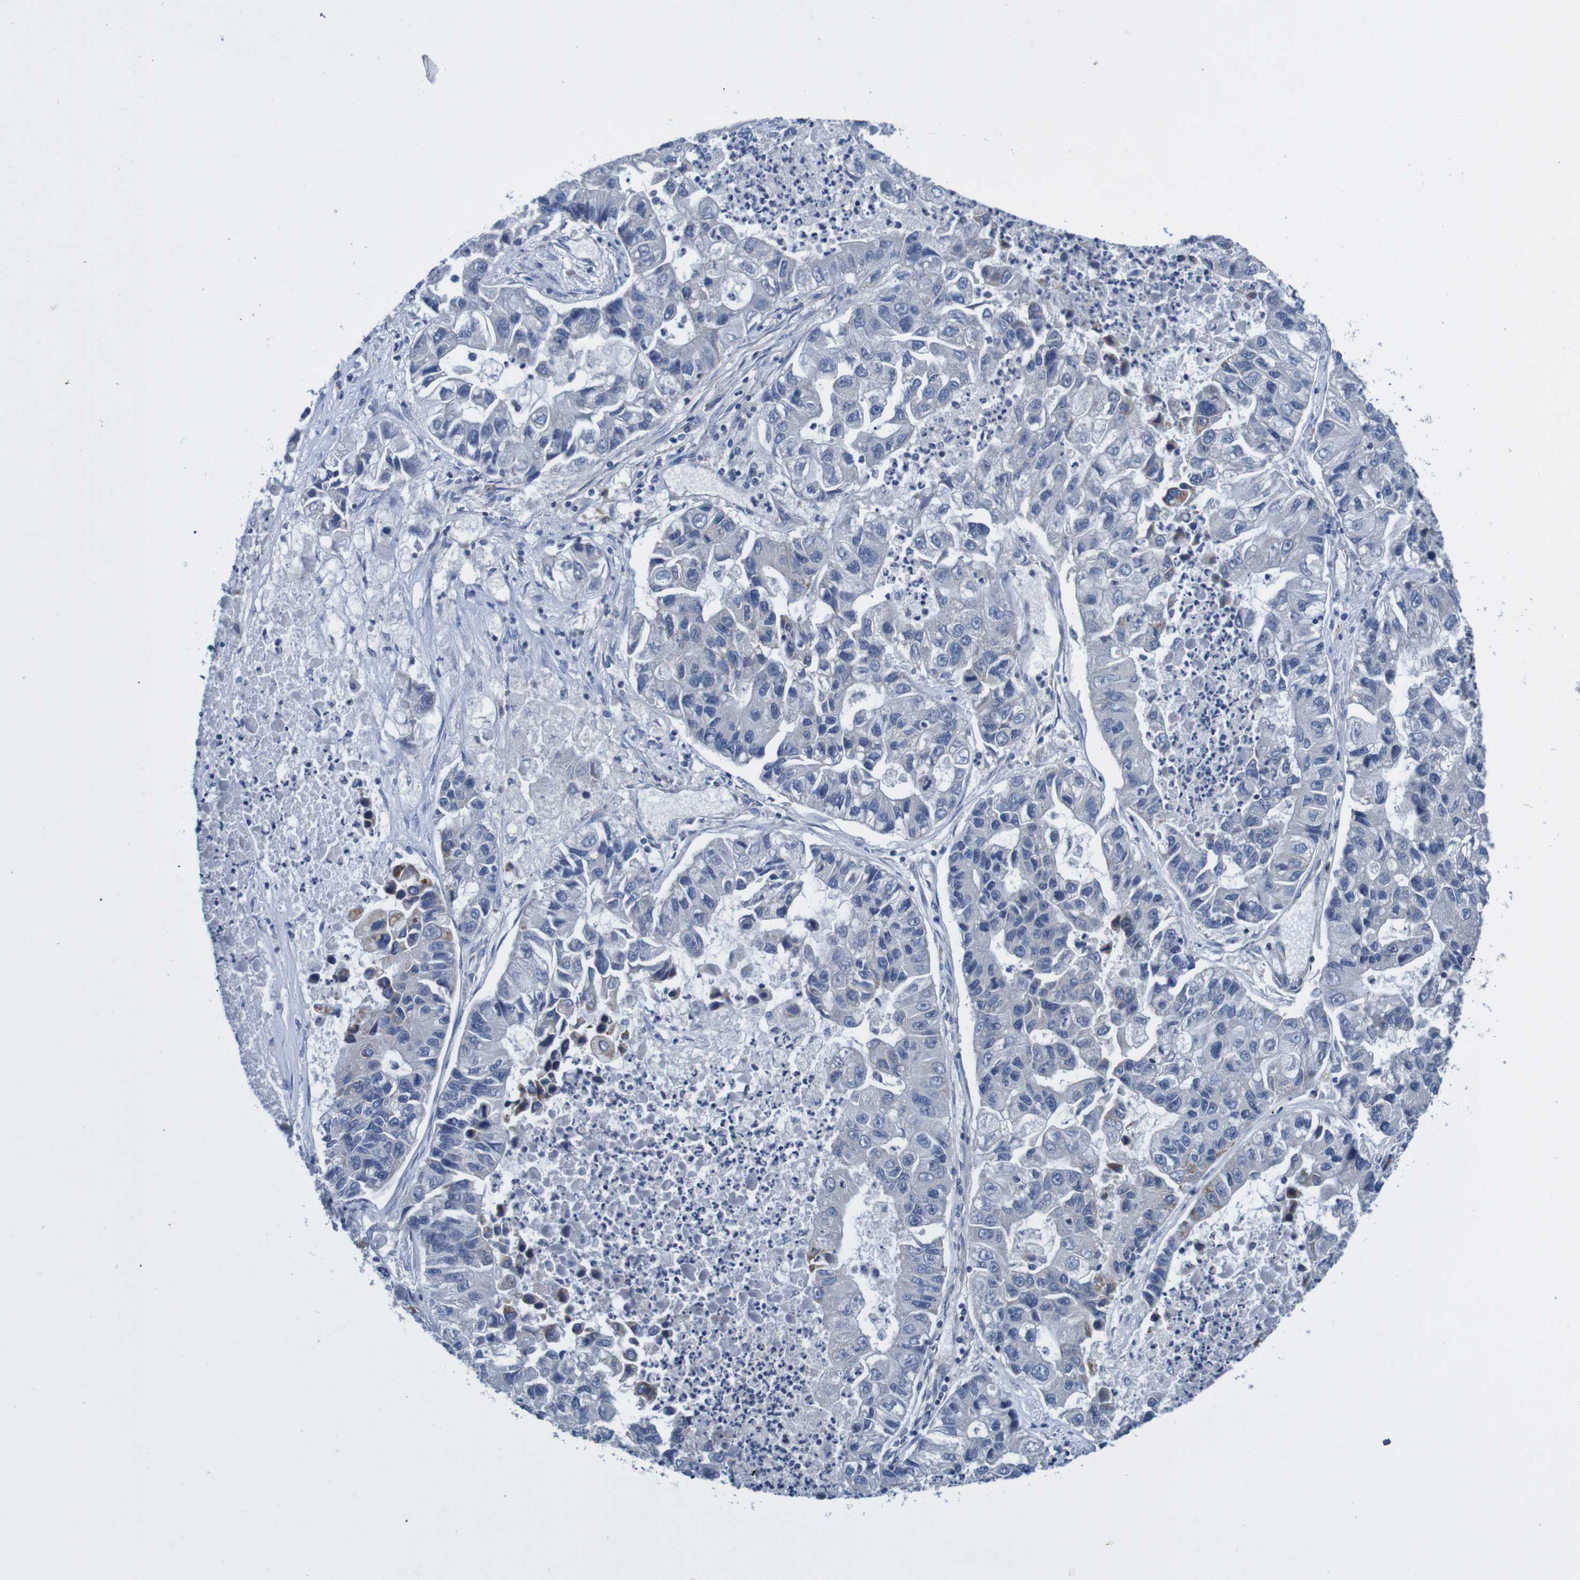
{"staining": {"intensity": "negative", "quantity": "none", "location": "none"}, "tissue": "lung cancer", "cell_type": "Tumor cells", "image_type": "cancer", "snomed": [{"axis": "morphology", "description": "Adenocarcinoma, NOS"}, {"axis": "topography", "description": "Lung"}], "caption": "The micrograph reveals no significant expression in tumor cells of lung cancer (adenocarcinoma).", "gene": "CPED1", "patient": {"sex": "female", "age": 51}}